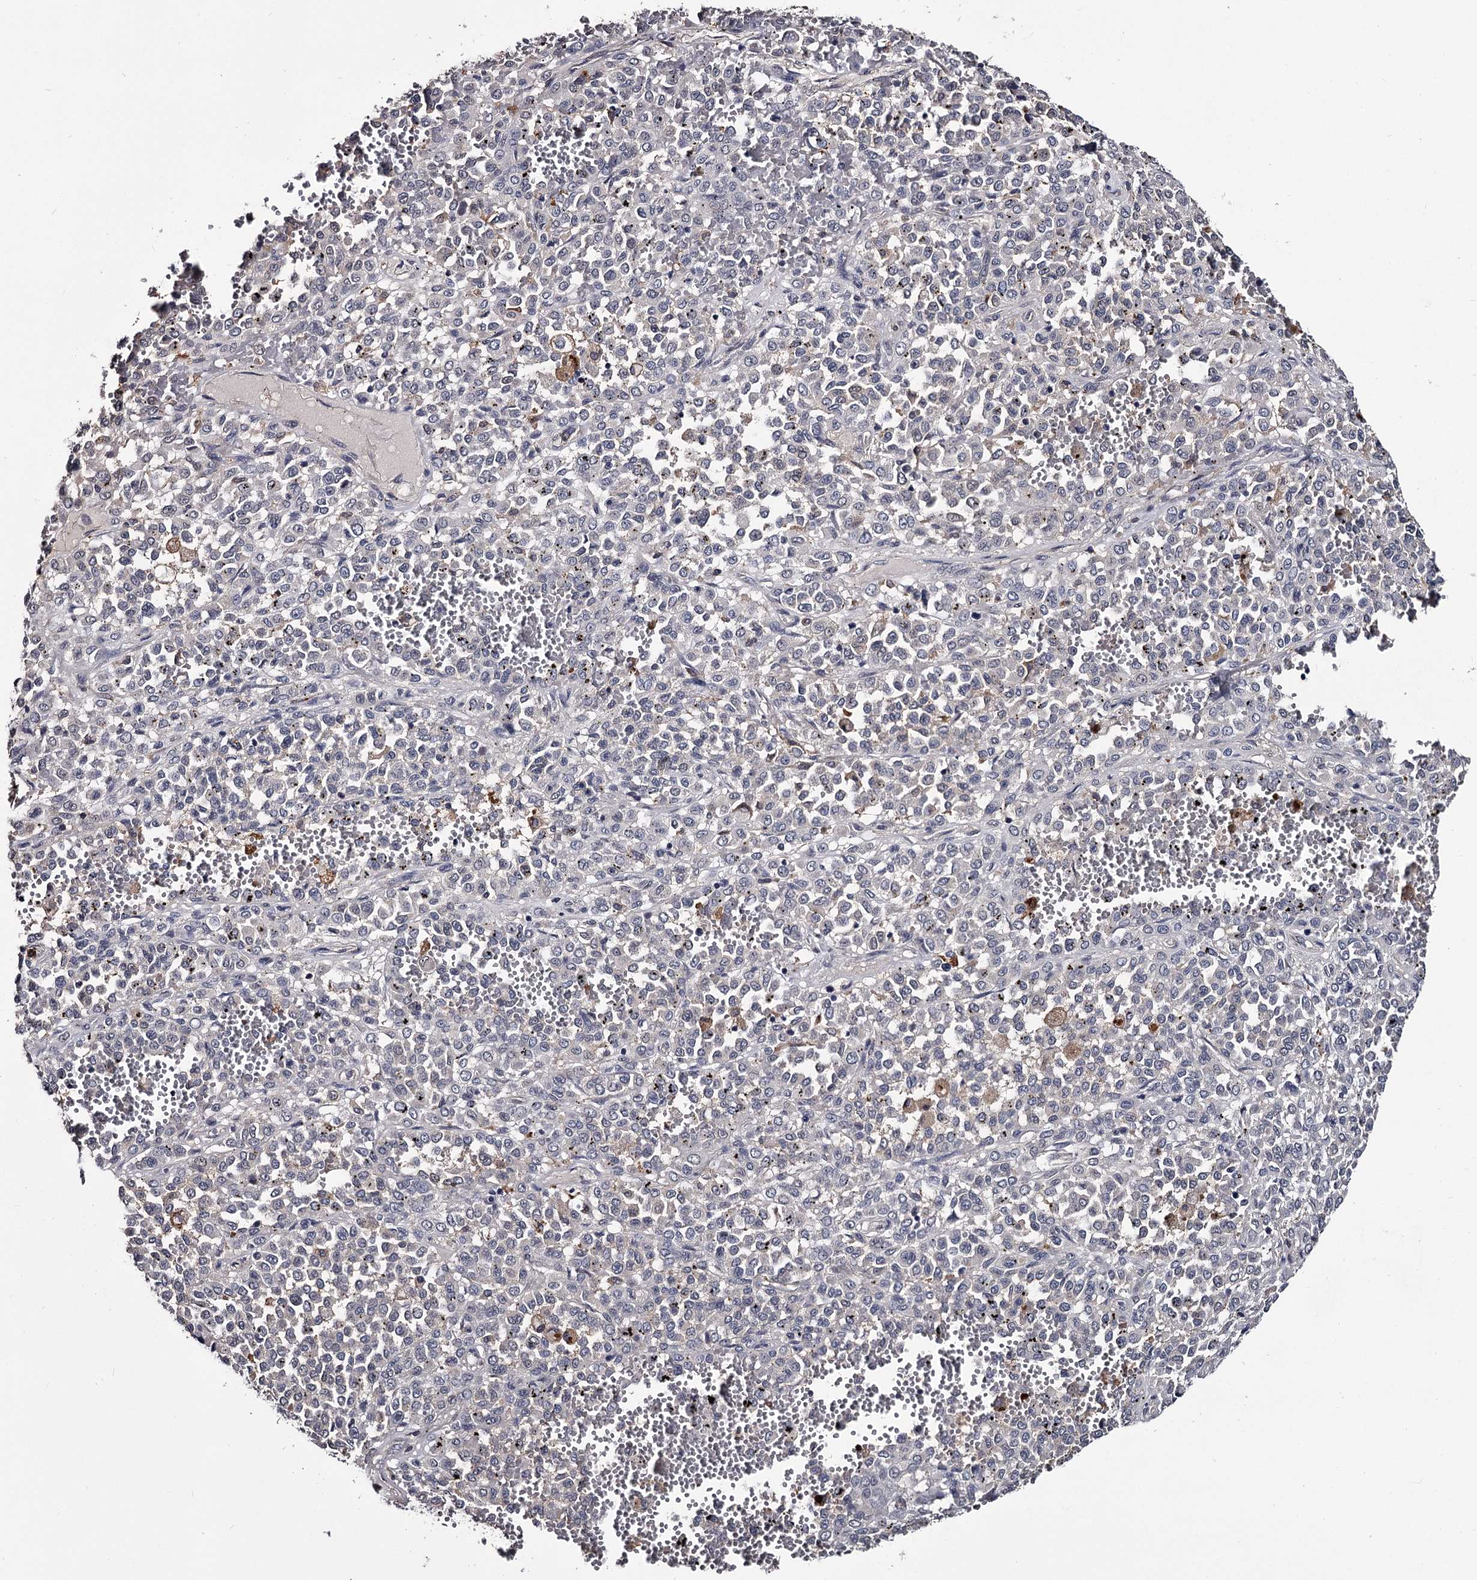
{"staining": {"intensity": "negative", "quantity": "none", "location": "none"}, "tissue": "melanoma", "cell_type": "Tumor cells", "image_type": "cancer", "snomed": [{"axis": "morphology", "description": "Malignant melanoma, Metastatic site"}, {"axis": "topography", "description": "Pancreas"}], "caption": "DAB (3,3'-diaminobenzidine) immunohistochemical staining of malignant melanoma (metastatic site) displays no significant positivity in tumor cells.", "gene": "GSTO1", "patient": {"sex": "female", "age": 30}}